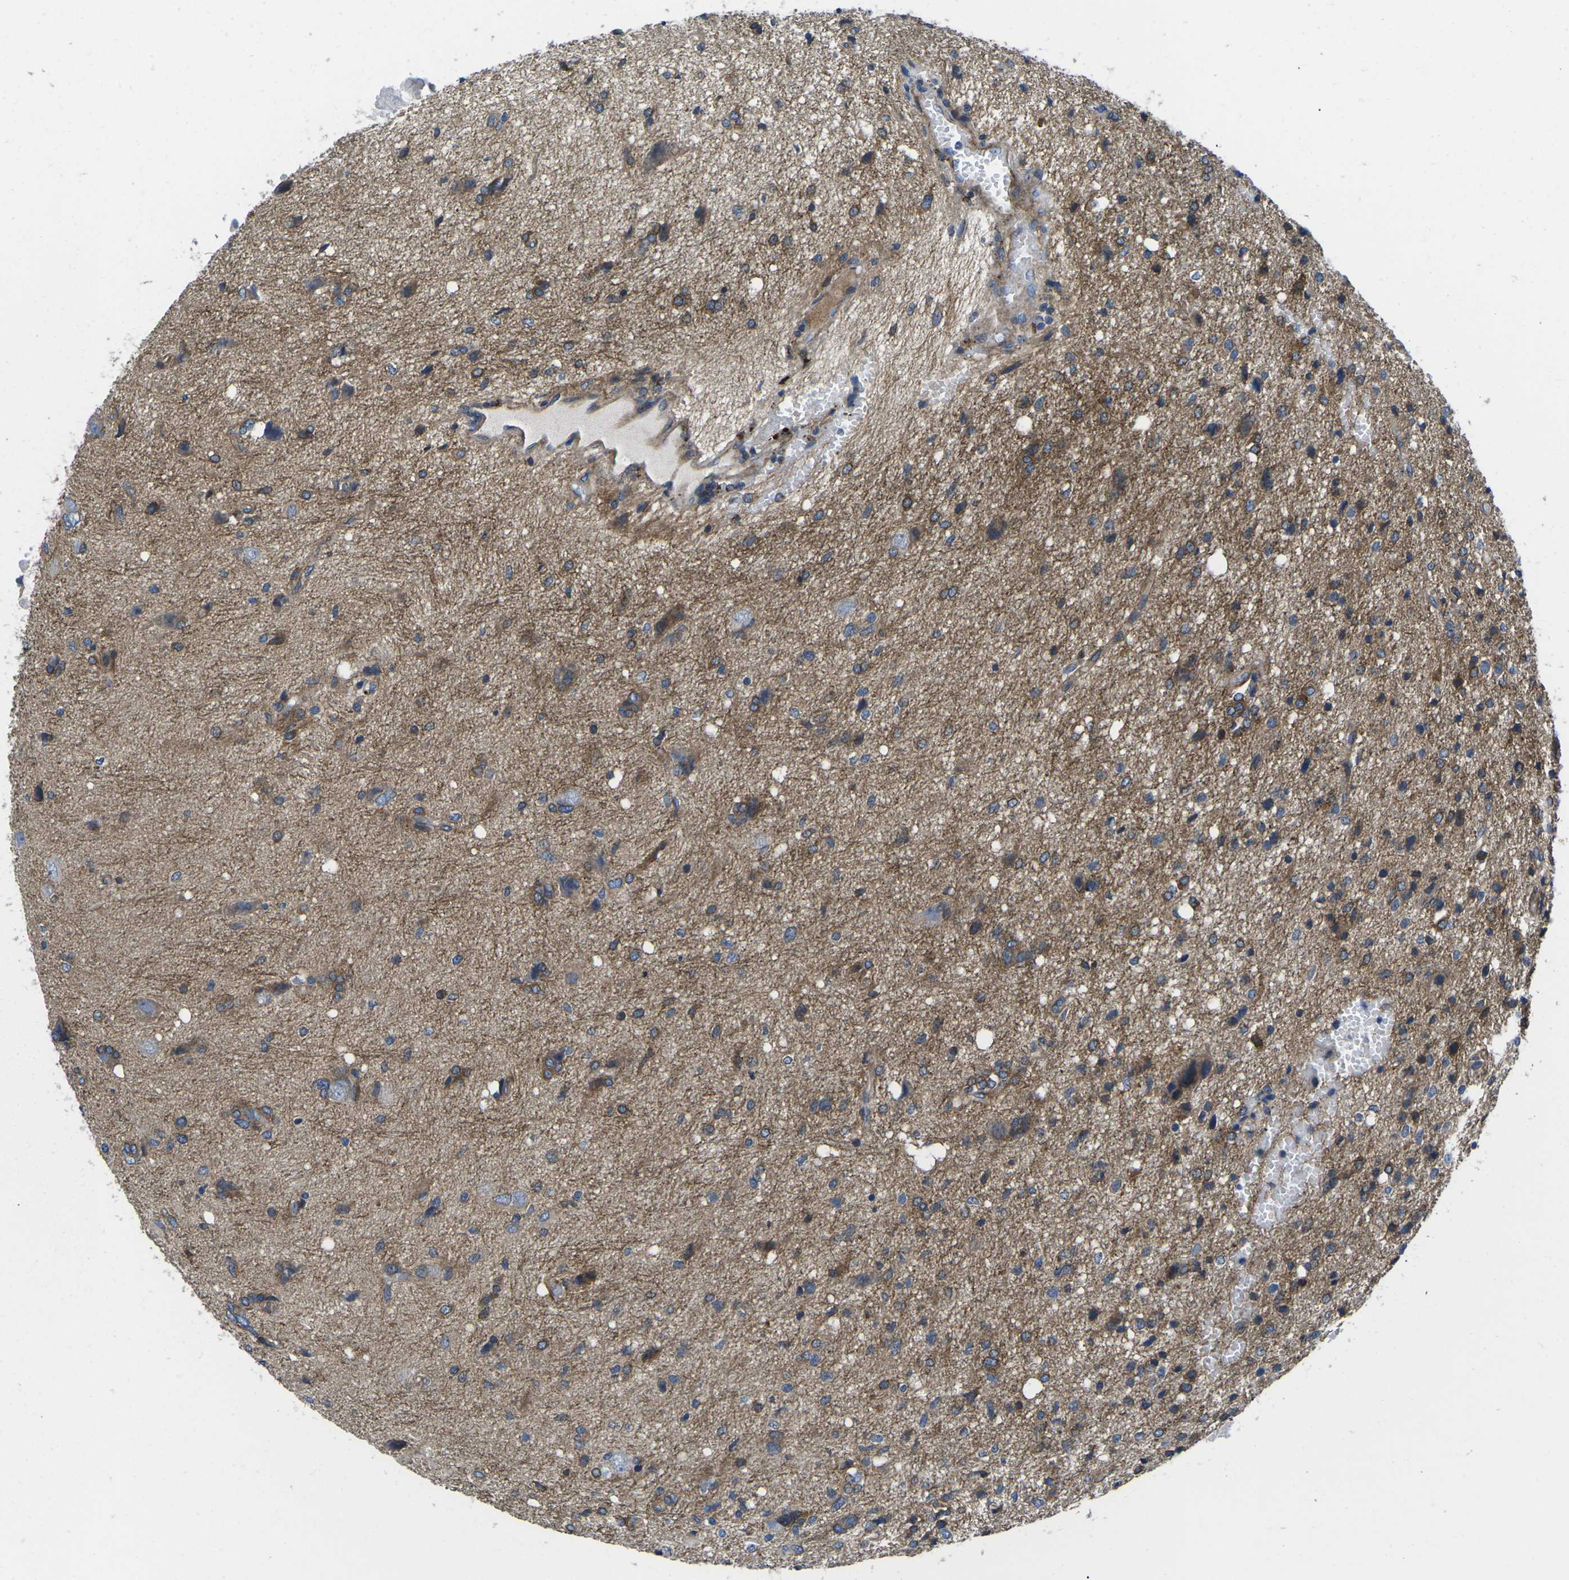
{"staining": {"intensity": "moderate", "quantity": "25%-75%", "location": "cytoplasmic/membranous"}, "tissue": "glioma", "cell_type": "Tumor cells", "image_type": "cancer", "snomed": [{"axis": "morphology", "description": "Glioma, malignant, High grade"}, {"axis": "topography", "description": "Brain"}], "caption": "Brown immunohistochemical staining in malignant glioma (high-grade) demonstrates moderate cytoplasmic/membranous staining in approximately 25%-75% of tumor cells. Nuclei are stained in blue.", "gene": "DLG1", "patient": {"sex": "female", "age": 59}}